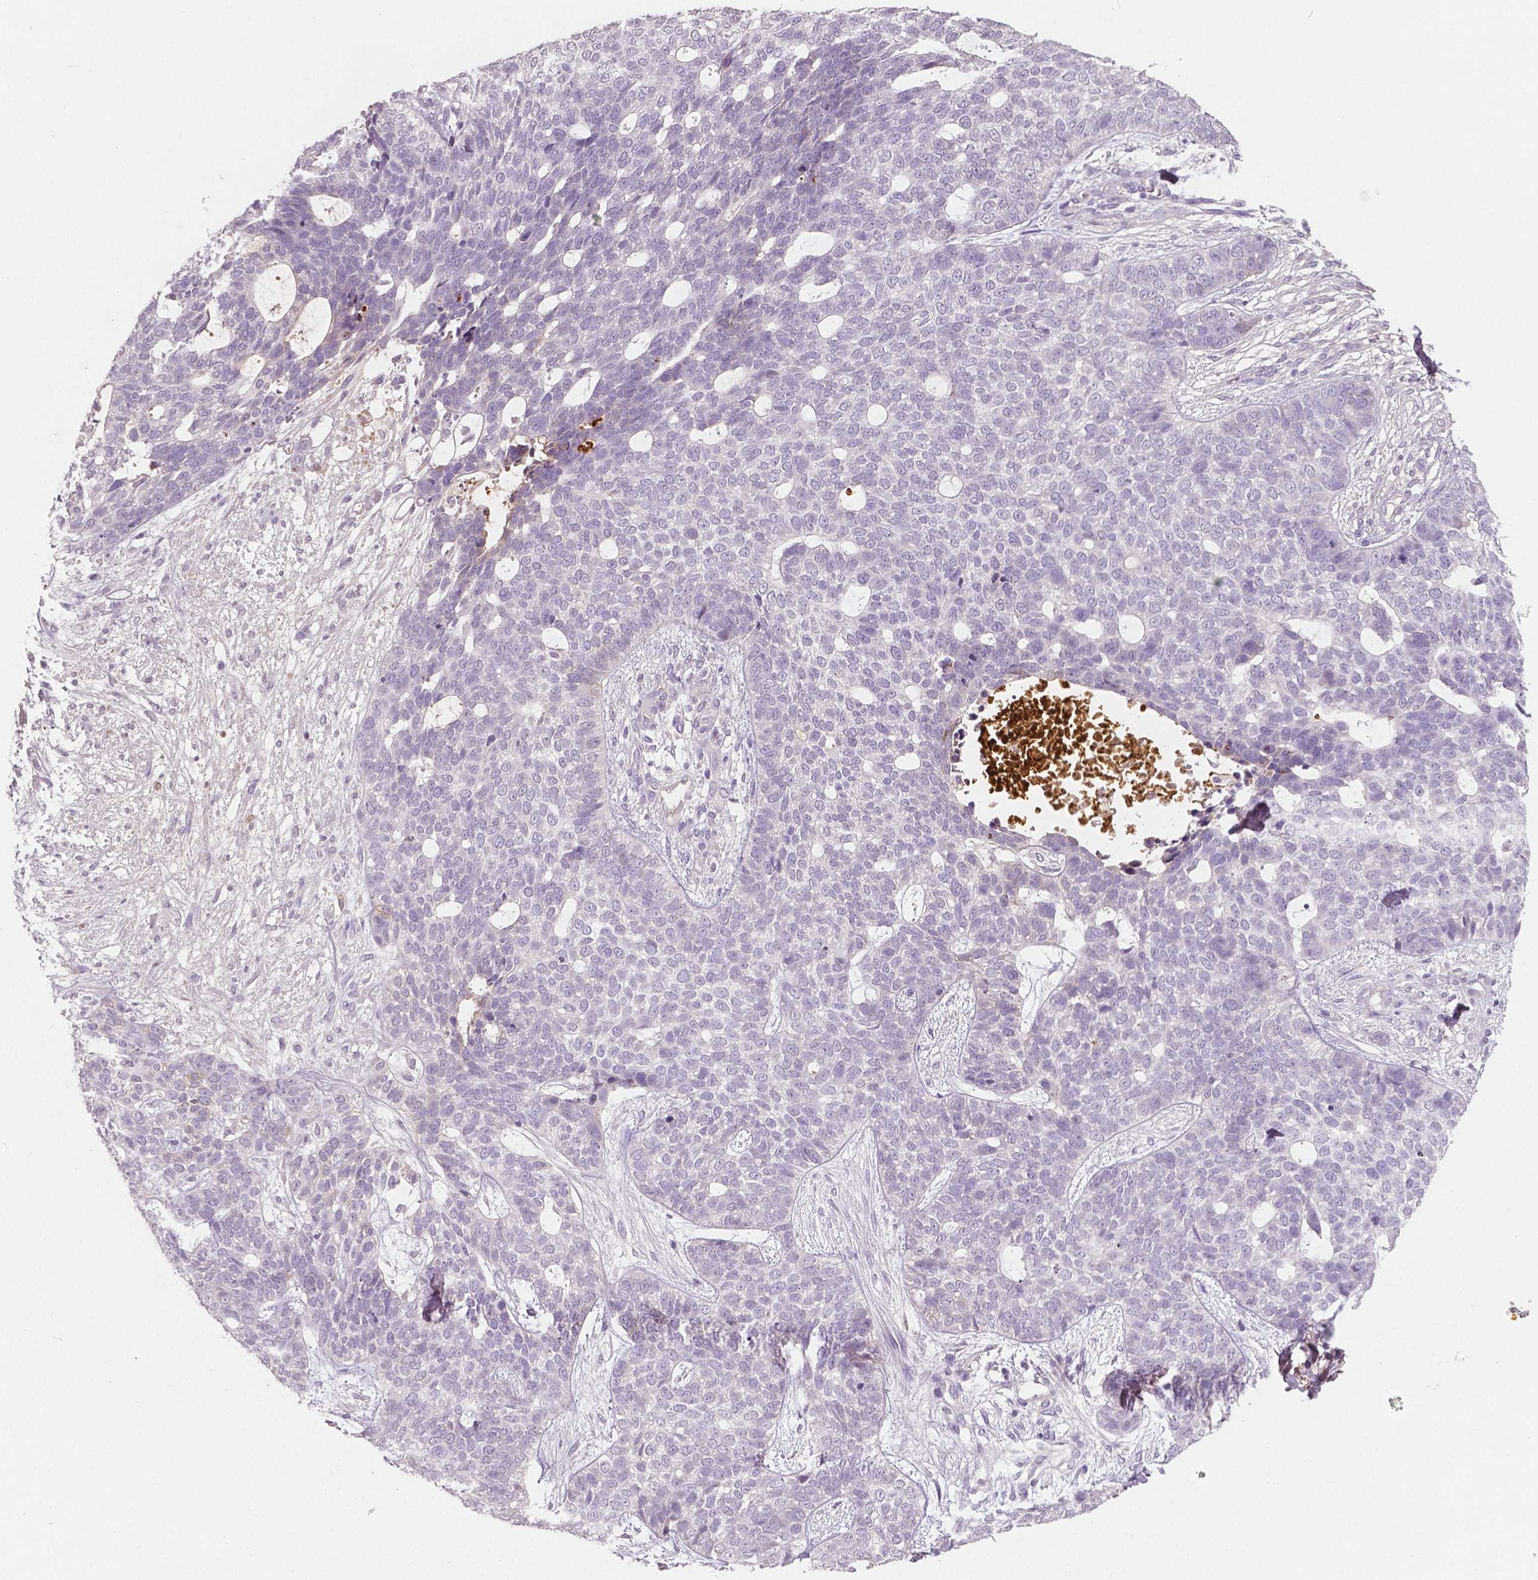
{"staining": {"intensity": "negative", "quantity": "none", "location": "none"}, "tissue": "skin cancer", "cell_type": "Tumor cells", "image_type": "cancer", "snomed": [{"axis": "morphology", "description": "Basal cell carcinoma"}, {"axis": "topography", "description": "Skin"}], "caption": "Image shows no protein positivity in tumor cells of skin cancer tissue. (DAB immunohistochemistry, high magnification).", "gene": "APOA4", "patient": {"sex": "female", "age": 69}}